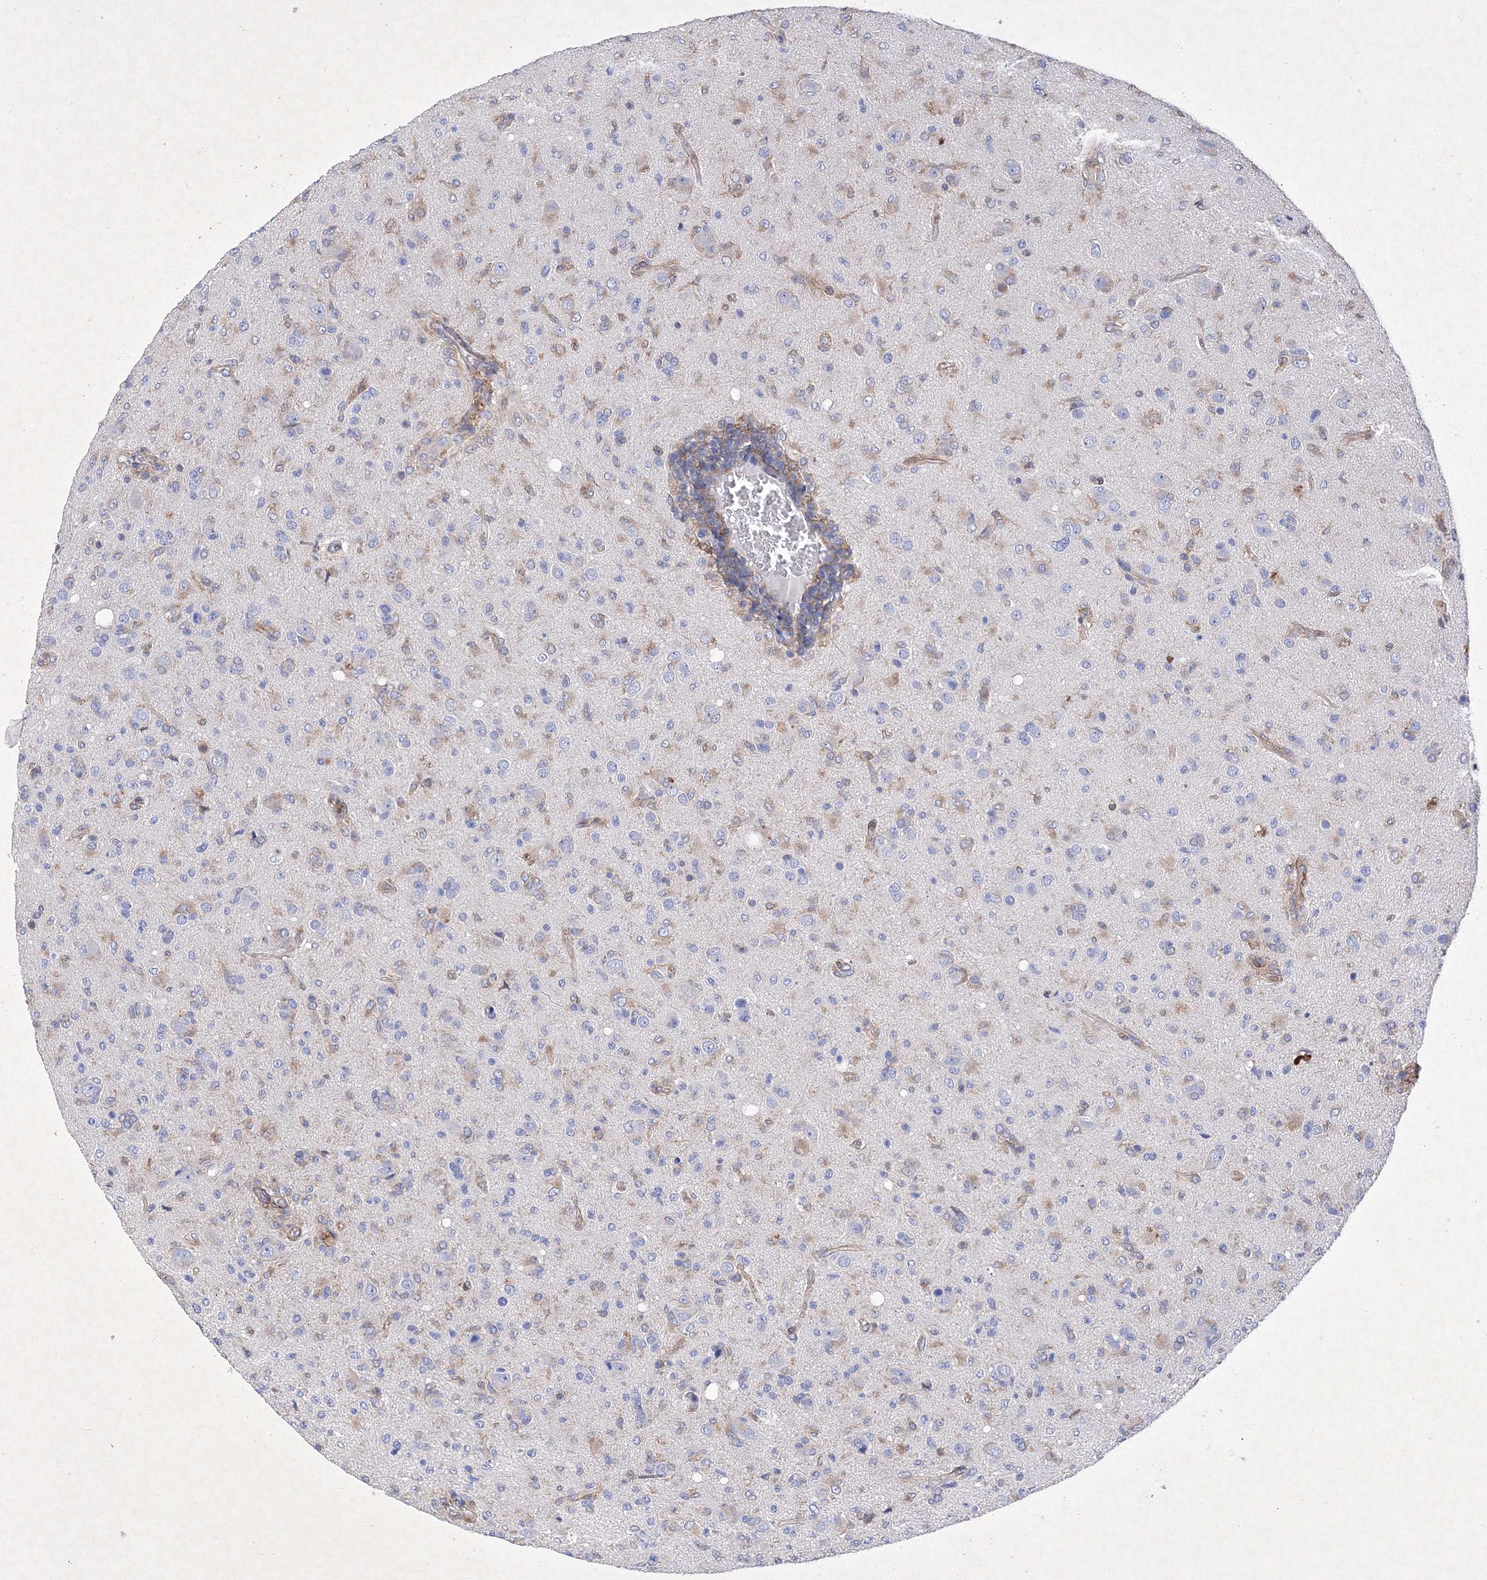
{"staining": {"intensity": "negative", "quantity": "none", "location": "none"}, "tissue": "glioma", "cell_type": "Tumor cells", "image_type": "cancer", "snomed": [{"axis": "morphology", "description": "Glioma, malignant, High grade"}, {"axis": "topography", "description": "Brain"}], "caption": "Immunohistochemical staining of malignant high-grade glioma exhibits no significant staining in tumor cells.", "gene": "SNX18", "patient": {"sex": "female", "age": 57}}